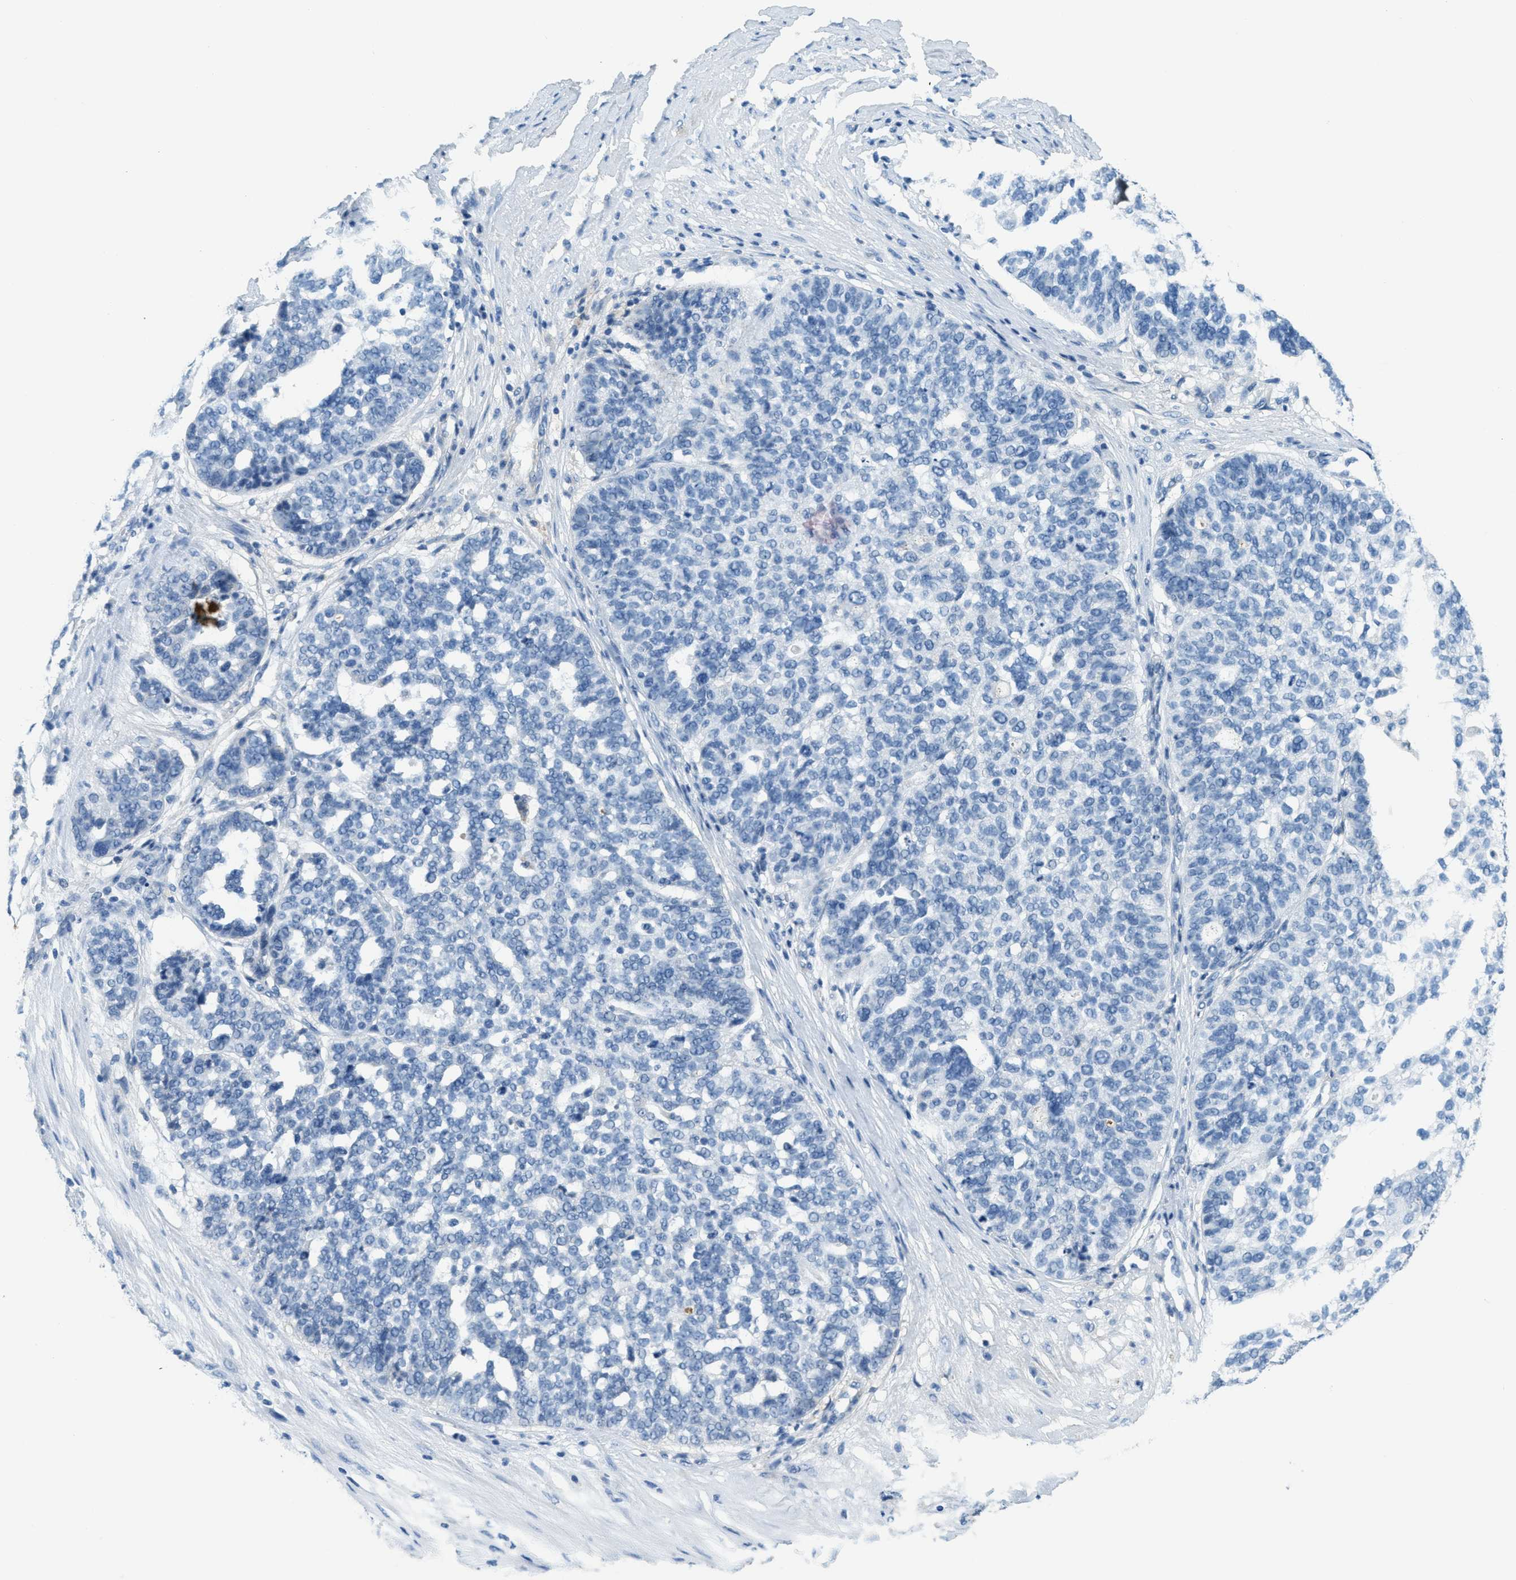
{"staining": {"intensity": "negative", "quantity": "none", "location": "none"}, "tissue": "ovarian cancer", "cell_type": "Tumor cells", "image_type": "cancer", "snomed": [{"axis": "morphology", "description": "Cystadenocarcinoma, serous, NOS"}, {"axis": "topography", "description": "Ovary"}], "caption": "Ovarian cancer was stained to show a protein in brown. There is no significant staining in tumor cells.", "gene": "A2M", "patient": {"sex": "female", "age": 59}}